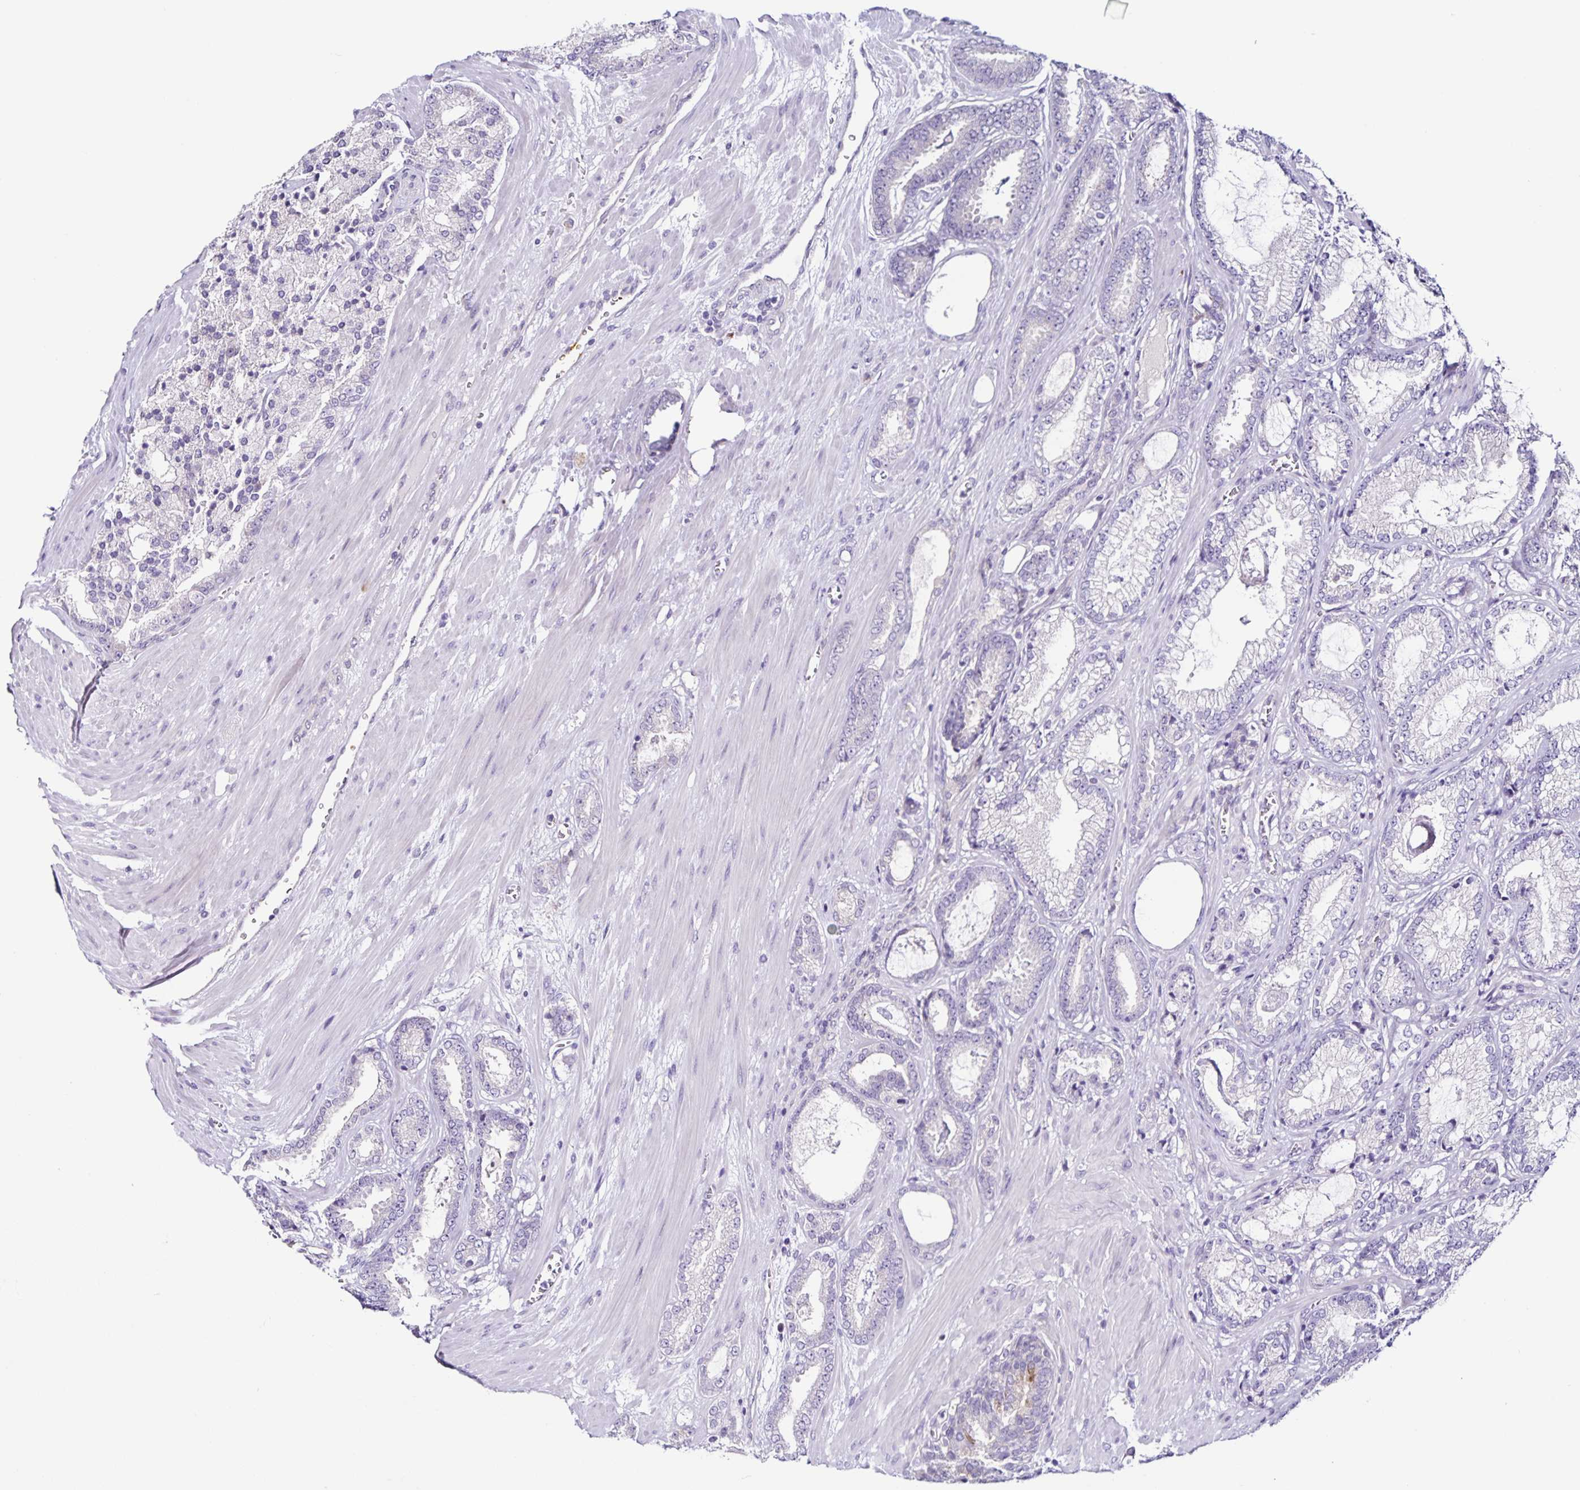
{"staining": {"intensity": "negative", "quantity": "none", "location": "none"}, "tissue": "prostate cancer", "cell_type": "Tumor cells", "image_type": "cancer", "snomed": [{"axis": "morphology", "description": "Adenocarcinoma, High grade"}, {"axis": "topography", "description": "Prostate"}], "caption": "High power microscopy photomicrograph of an immunohistochemistry micrograph of prostate cancer (high-grade adenocarcinoma), revealing no significant expression in tumor cells. The staining is performed using DAB (3,3'-diaminobenzidine) brown chromogen with nuclei counter-stained in using hematoxylin.", "gene": "RNFT2", "patient": {"sex": "male", "age": 64}}